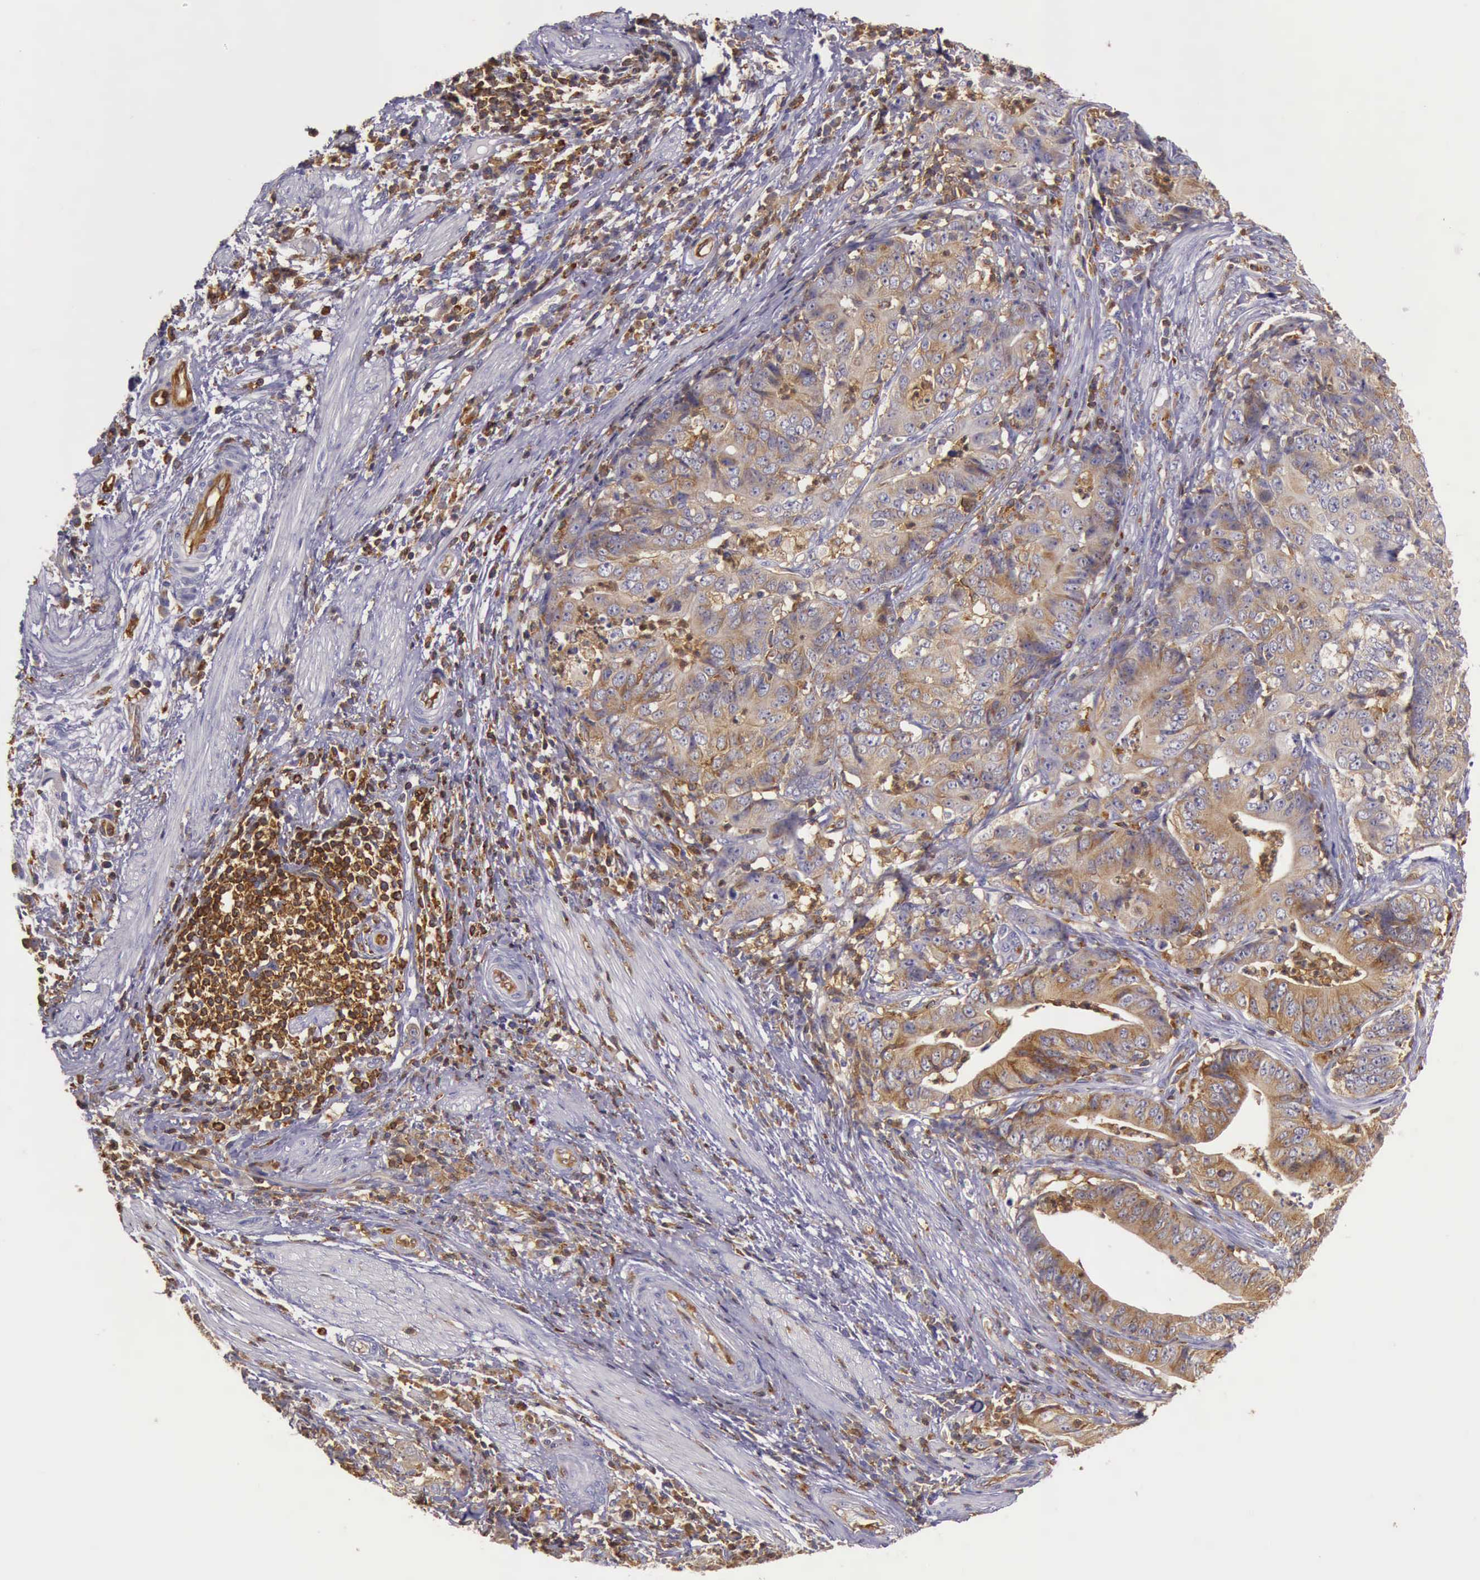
{"staining": {"intensity": "weak", "quantity": ">75%", "location": "cytoplasmic/membranous"}, "tissue": "stomach cancer", "cell_type": "Tumor cells", "image_type": "cancer", "snomed": [{"axis": "morphology", "description": "Adenocarcinoma, NOS"}, {"axis": "topography", "description": "Stomach, lower"}], "caption": "Immunohistochemistry (IHC) image of neoplastic tissue: stomach cancer stained using immunohistochemistry (IHC) demonstrates low levels of weak protein expression localized specifically in the cytoplasmic/membranous of tumor cells, appearing as a cytoplasmic/membranous brown color.", "gene": "ARHGAP4", "patient": {"sex": "female", "age": 86}}